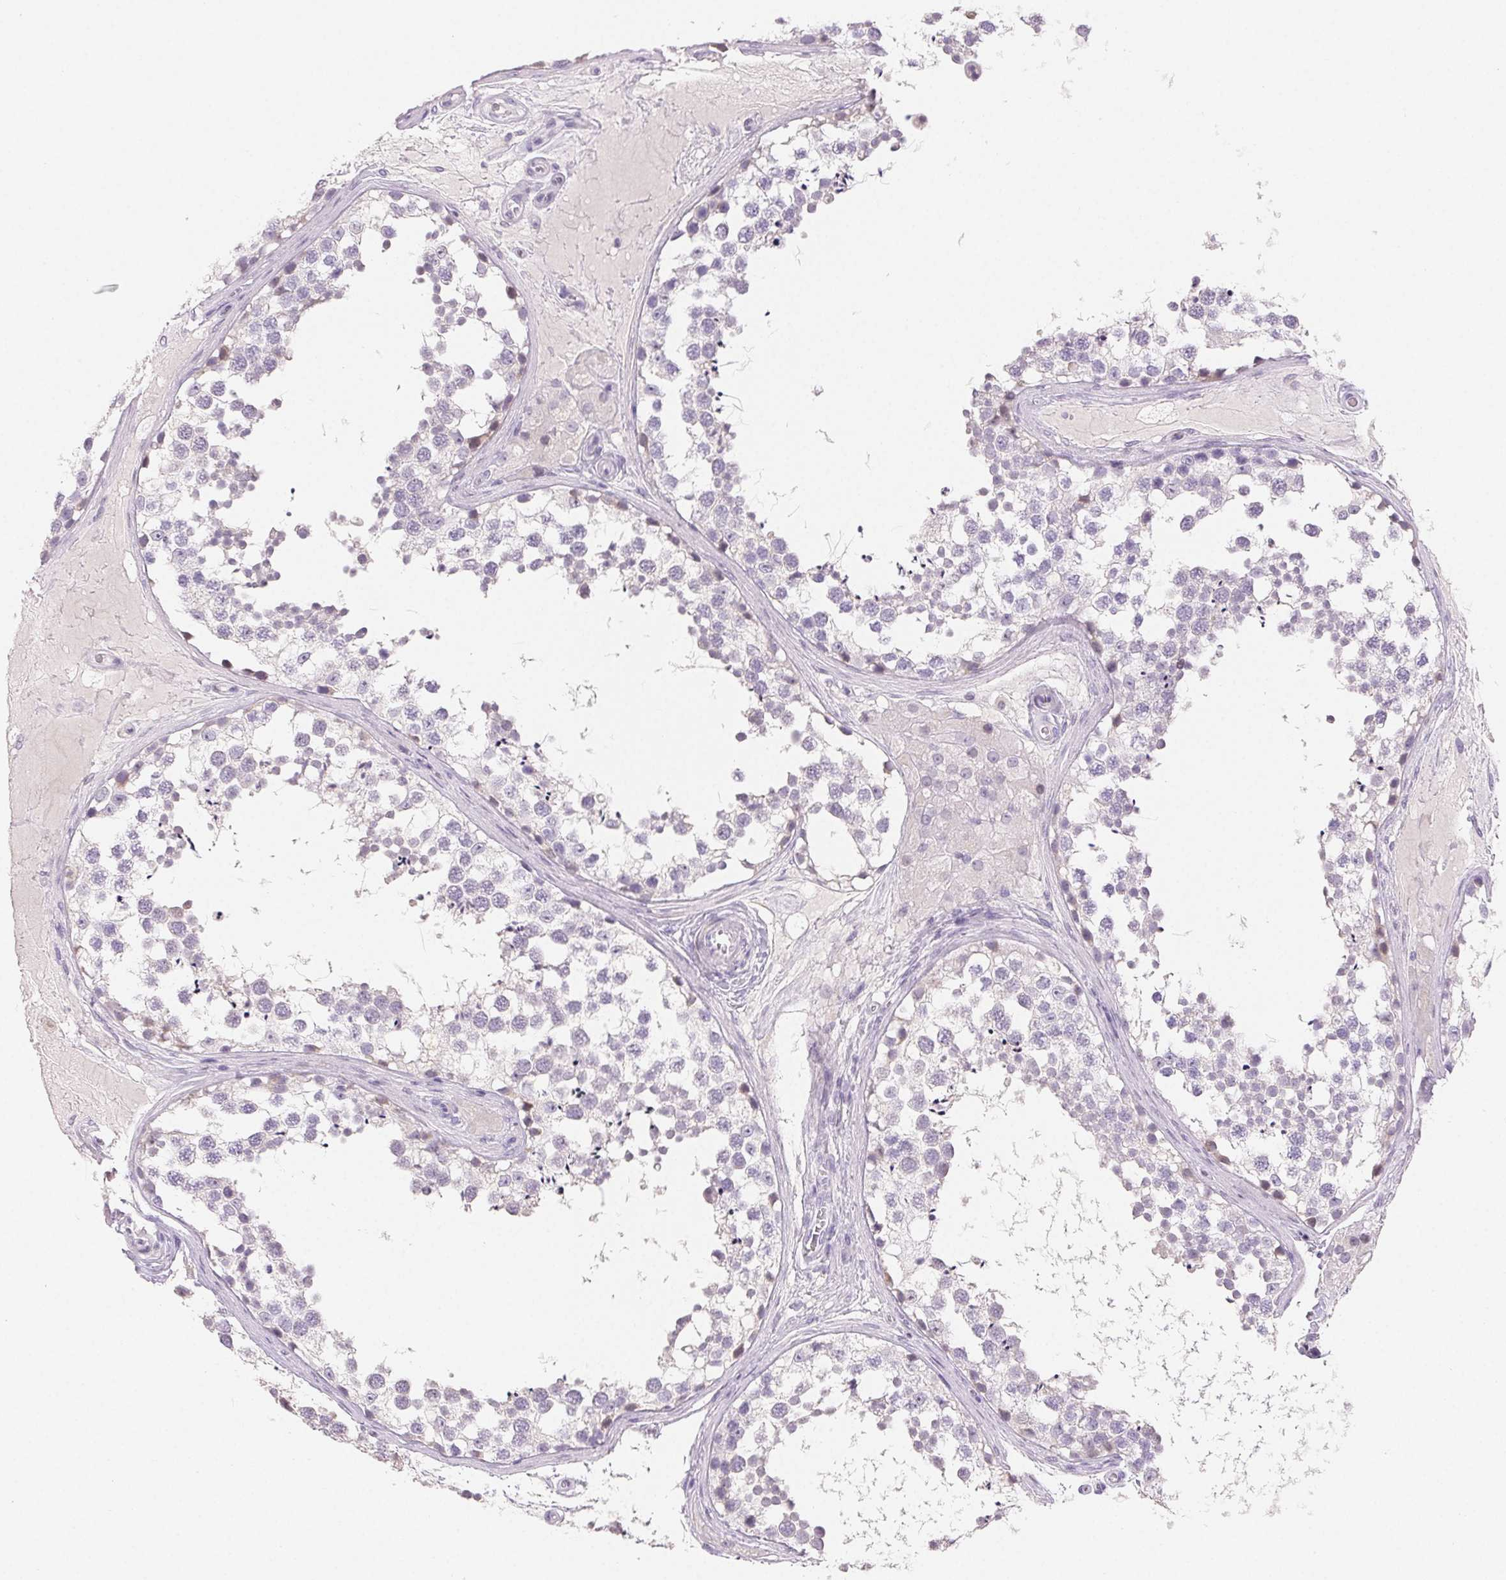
{"staining": {"intensity": "negative", "quantity": "none", "location": "none"}, "tissue": "testis", "cell_type": "Cells in seminiferous ducts", "image_type": "normal", "snomed": [{"axis": "morphology", "description": "Normal tissue, NOS"}, {"axis": "morphology", "description": "Seminoma, NOS"}, {"axis": "topography", "description": "Testis"}], "caption": "High magnification brightfield microscopy of unremarkable testis stained with DAB (brown) and counterstained with hematoxylin (blue): cells in seminiferous ducts show no significant staining. (DAB immunohistochemistry (IHC), high magnification).", "gene": "BPIFB2", "patient": {"sex": "male", "age": 65}}